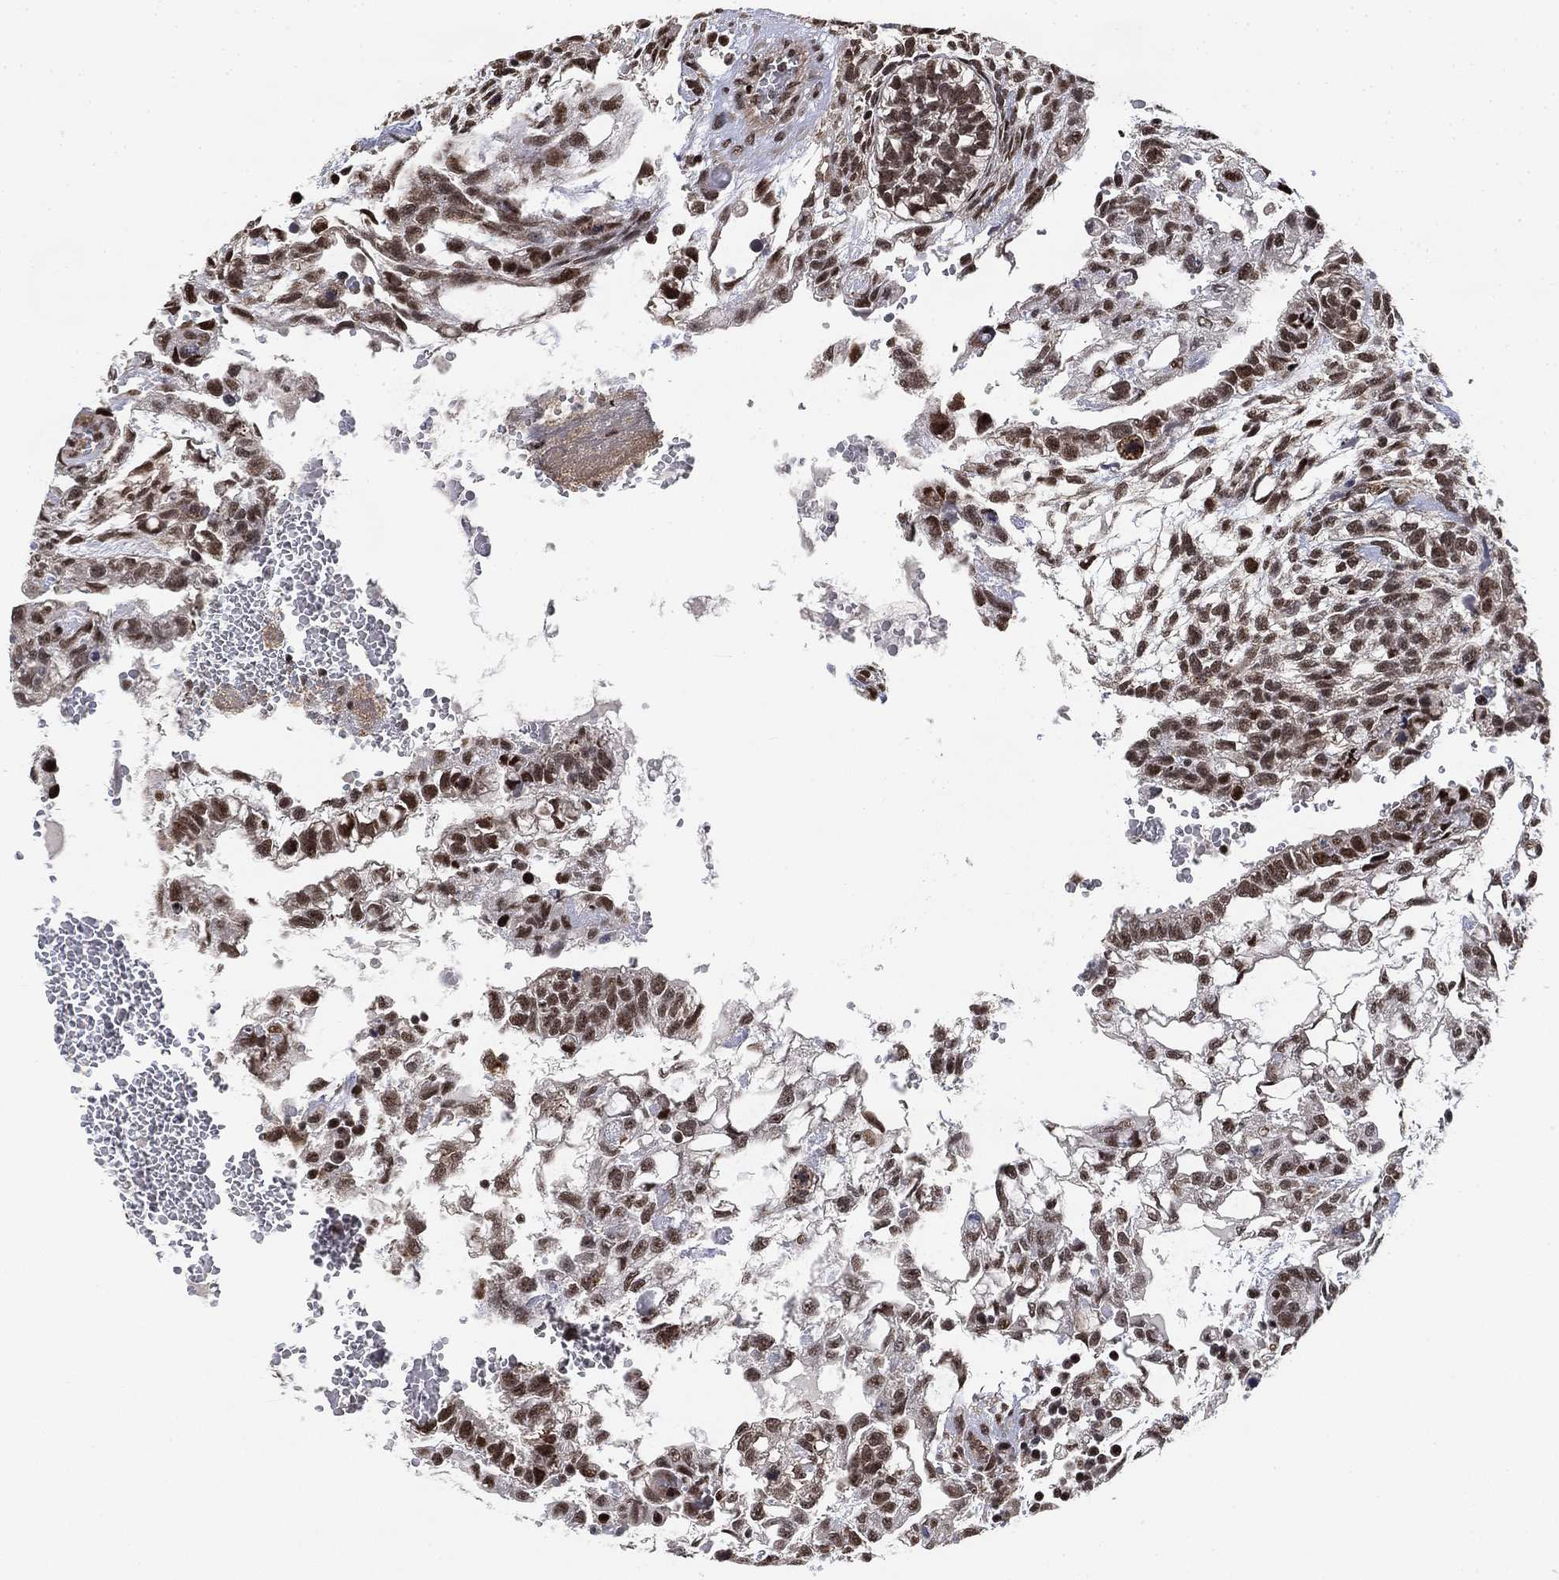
{"staining": {"intensity": "moderate", "quantity": ">75%", "location": "nuclear"}, "tissue": "testis cancer", "cell_type": "Tumor cells", "image_type": "cancer", "snomed": [{"axis": "morphology", "description": "Carcinoma, Embryonal, NOS"}, {"axis": "topography", "description": "Testis"}], "caption": "Human embryonal carcinoma (testis) stained with a brown dye exhibits moderate nuclear positive expression in approximately >75% of tumor cells.", "gene": "ZSCAN30", "patient": {"sex": "male", "age": 32}}